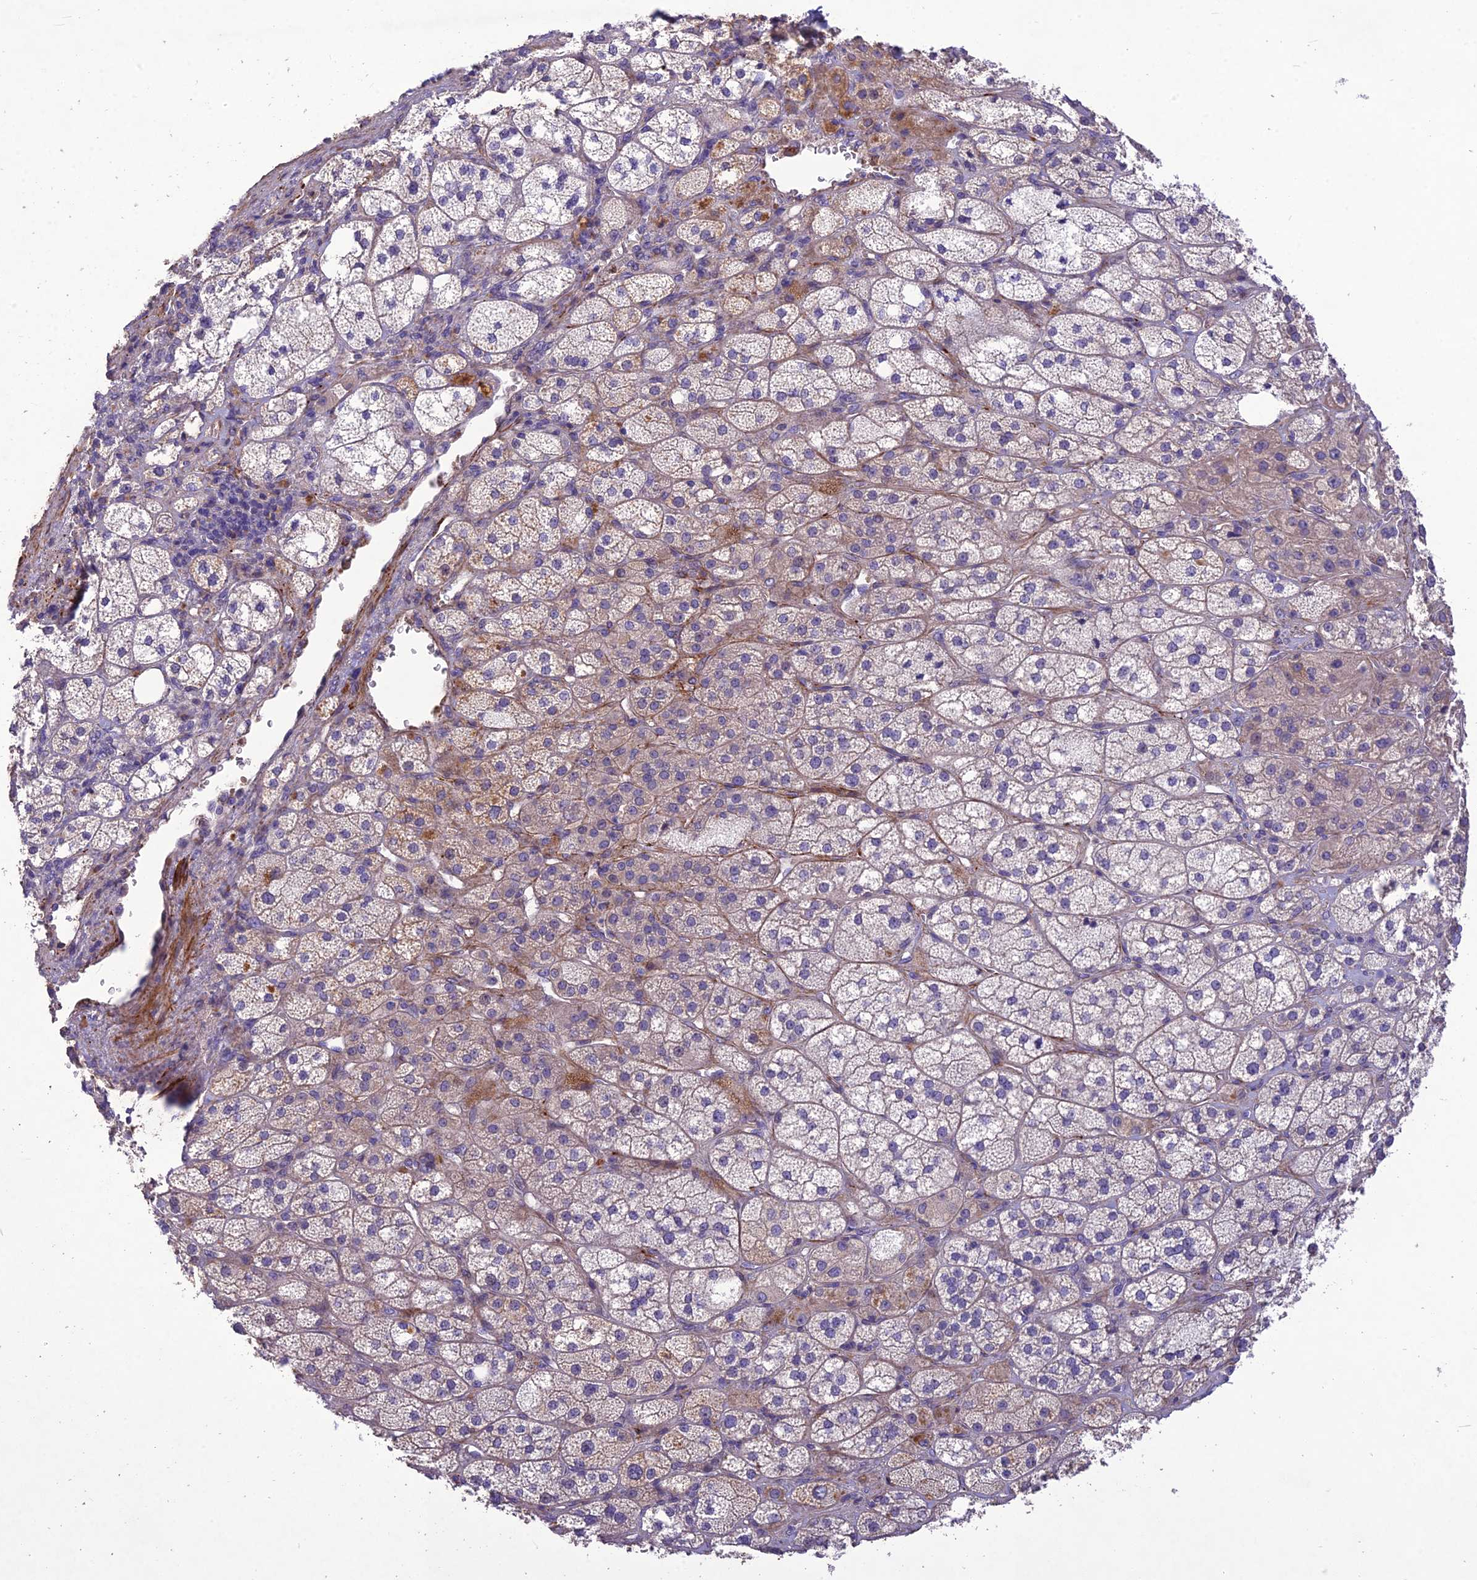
{"staining": {"intensity": "weak", "quantity": "<25%", "location": "cytoplasmic/membranous"}, "tissue": "adrenal gland", "cell_type": "Glandular cells", "image_type": "normal", "snomed": [{"axis": "morphology", "description": "Normal tissue, NOS"}, {"axis": "topography", "description": "Adrenal gland"}], "caption": "This is an IHC micrograph of benign adrenal gland. There is no positivity in glandular cells.", "gene": "CLUH", "patient": {"sex": "male", "age": 61}}